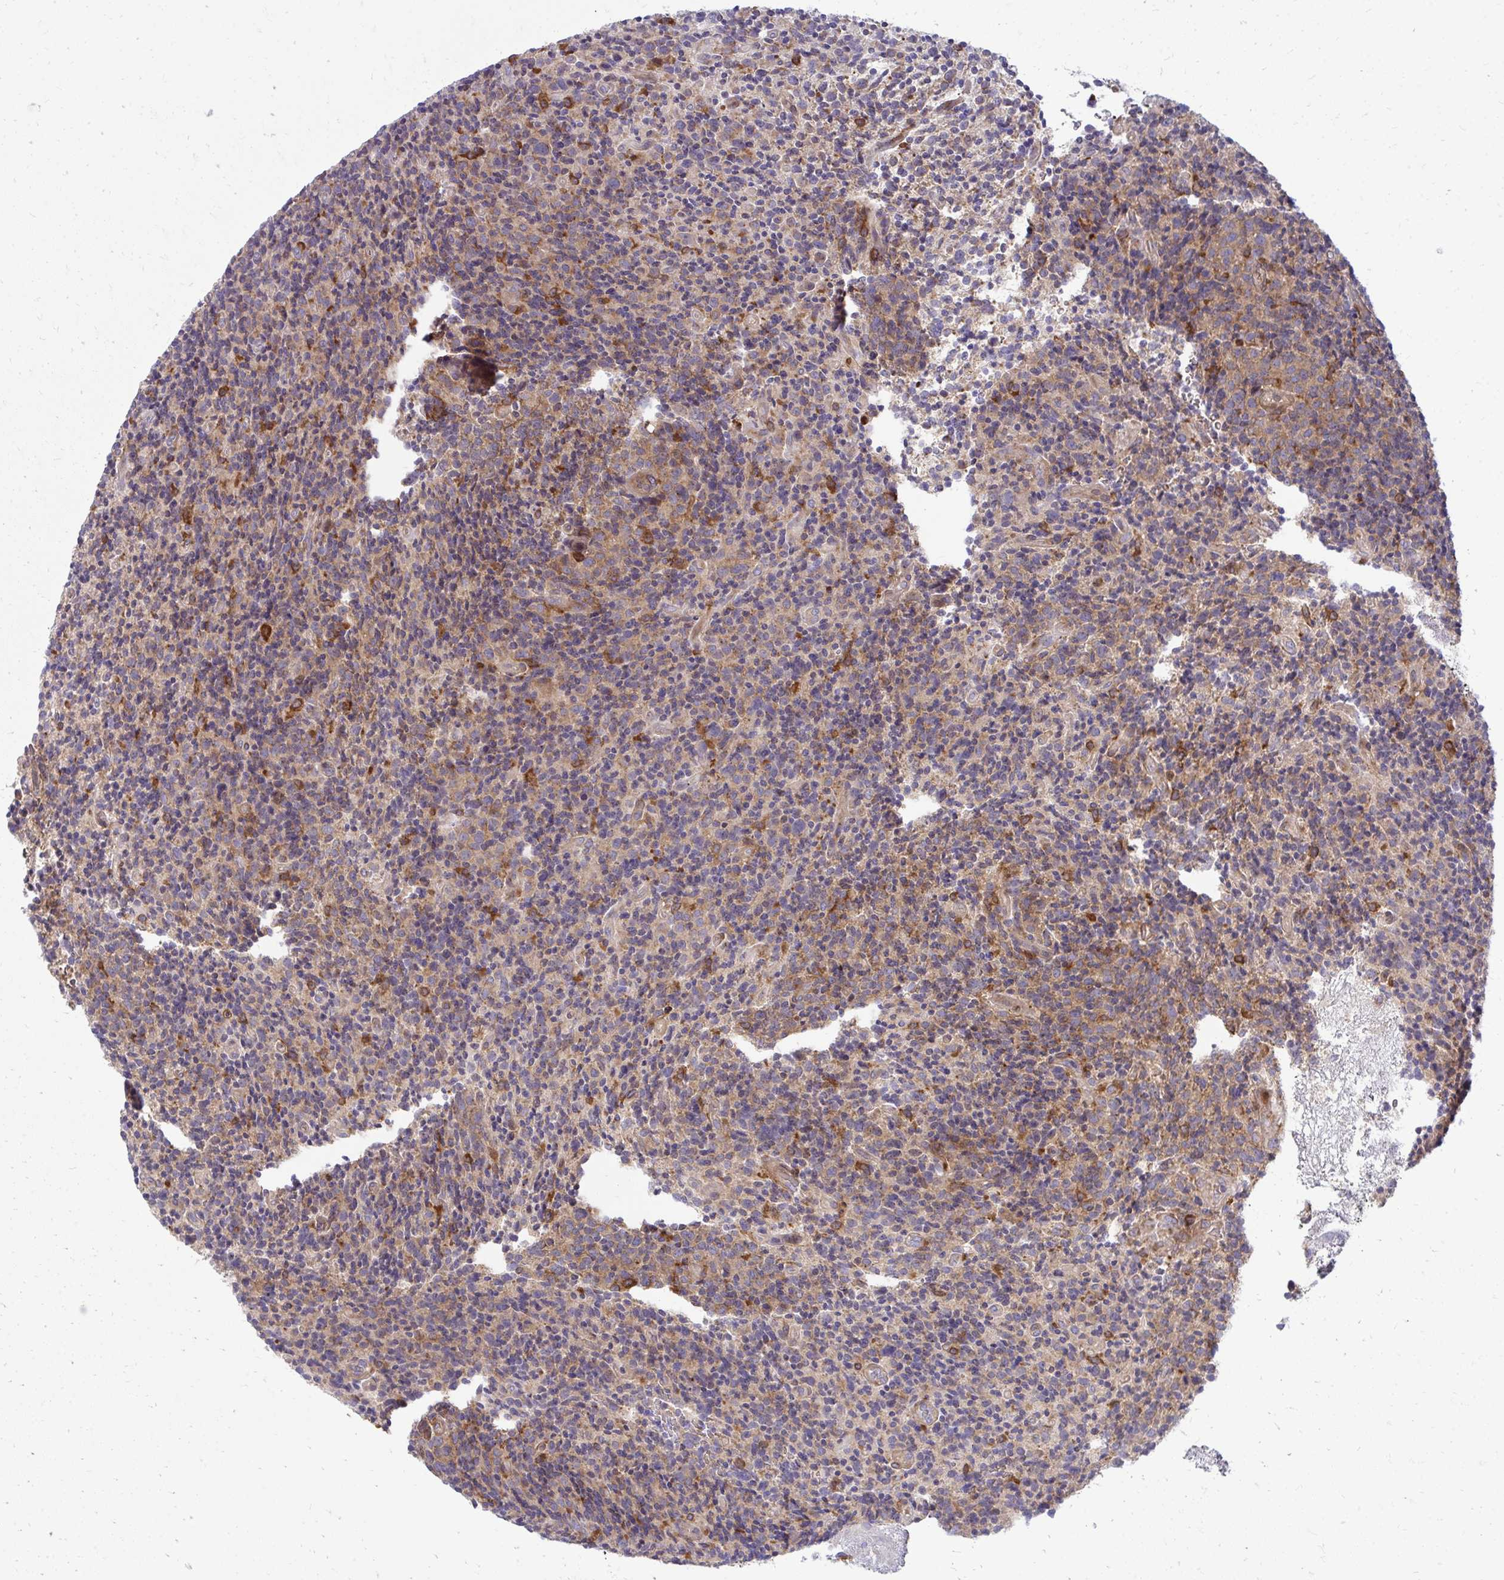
{"staining": {"intensity": "moderate", "quantity": "<25%", "location": "cytoplasmic/membranous"}, "tissue": "glioma", "cell_type": "Tumor cells", "image_type": "cancer", "snomed": [{"axis": "morphology", "description": "Glioma, malignant, High grade"}, {"axis": "topography", "description": "Brain"}], "caption": "Immunohistochemical staining of human malignant glioma (high-grade) reveals moderate cytoplasmic/membranous protein expression in approximately <25% of tumor cells. The staining was performed using DAB, with brown indicating positive protein expression. Nuclei are stained blue with hematoxylin.", "gene": "ASAP1", "patient": {"sex": "male", "age": 76}}